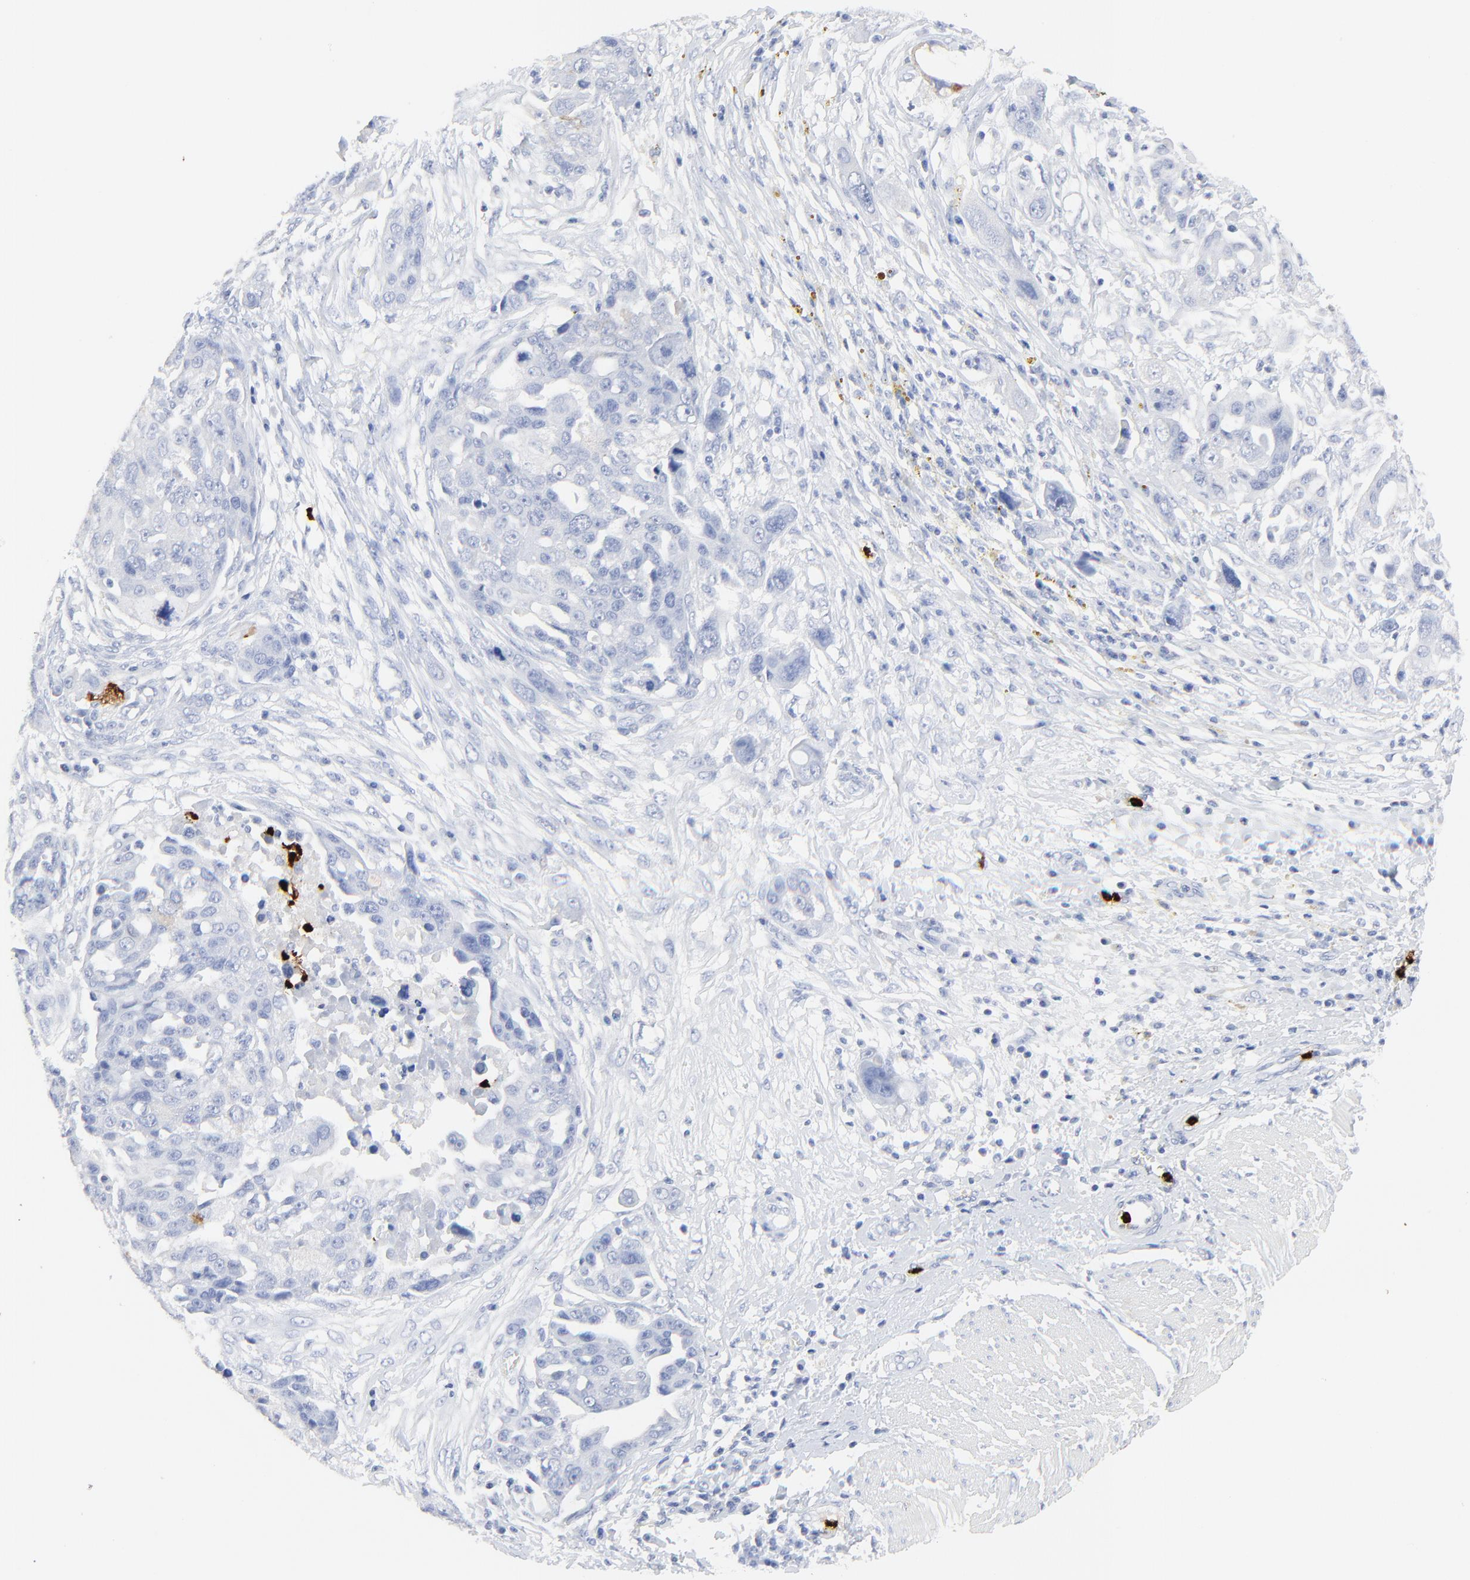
{"staining": {"intensity": "negative", "quantity": "none", "location": "none"}, "tissue": "ovarian cancer", "cell_type": "Tumor cells", "image_type": "cancer", "snomed": [{"axis": "morphology", "description": "Carcinoma, endometroid"}, {"axis": "topography", "description": "Ovary"}], "caption": "The immunohistochemistry (IHC) image has no significant staining in tumor cells of ovarian cancer tissue.", "gene": "LCN2", "patient": {"sex": "female", "age": 75}}